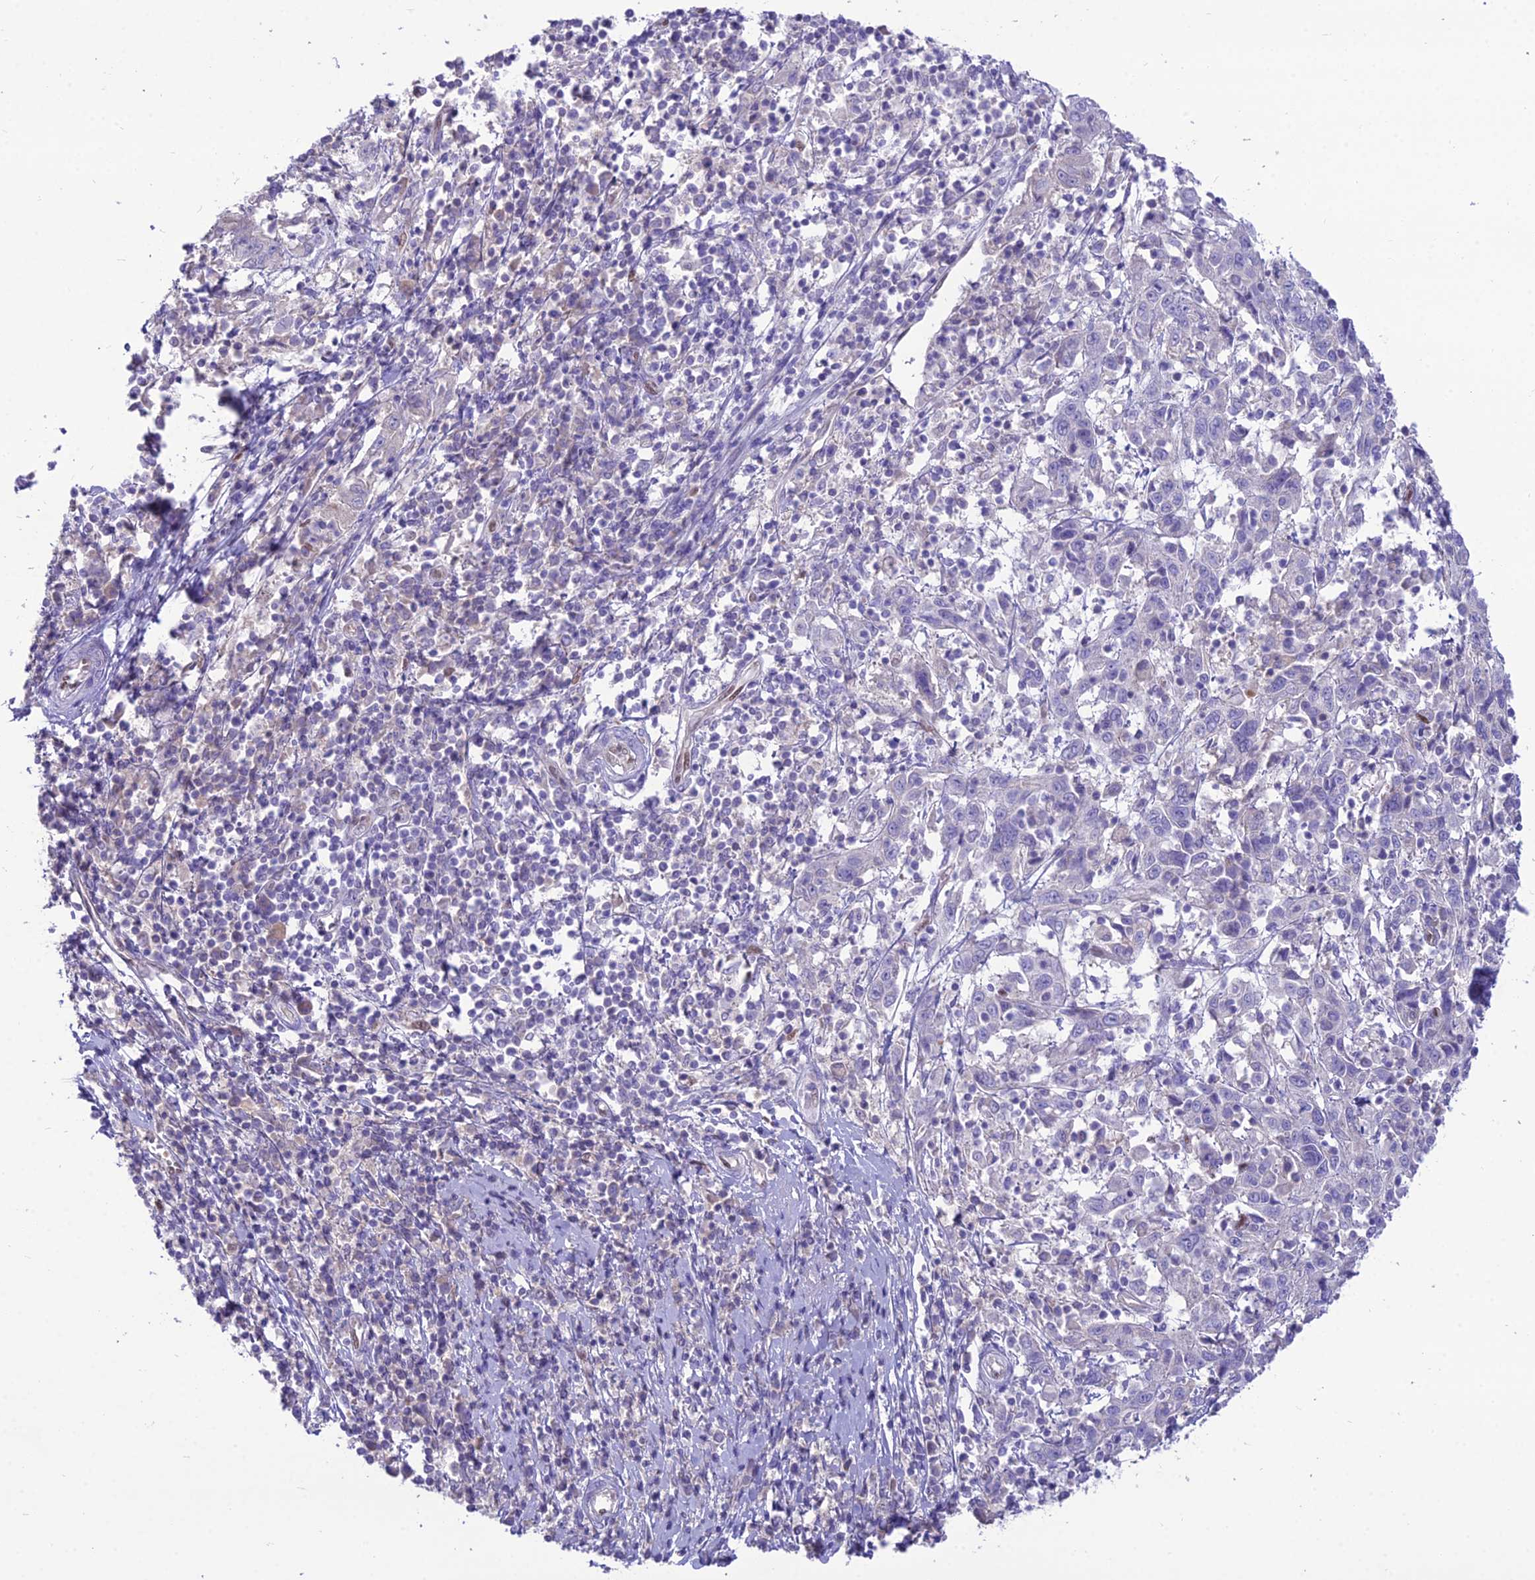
{"staining": {"intensity": "negative", "quantity": "none", "location": "none"}, "tissue": "cervical cancer", "cell_type": "Tumor cells", "image_type": "cancer", "snomed": [{"axis": "morphology", "description": "Squamous cell carcinoma, NOS"}, {"axis": "topography", "description": "Cervix"}], "caption": "The image displays no significant staining in tumor cells of cervical cancer.", "gene": "NOVA2", "patient": {"sex": "female", "age": 46}}